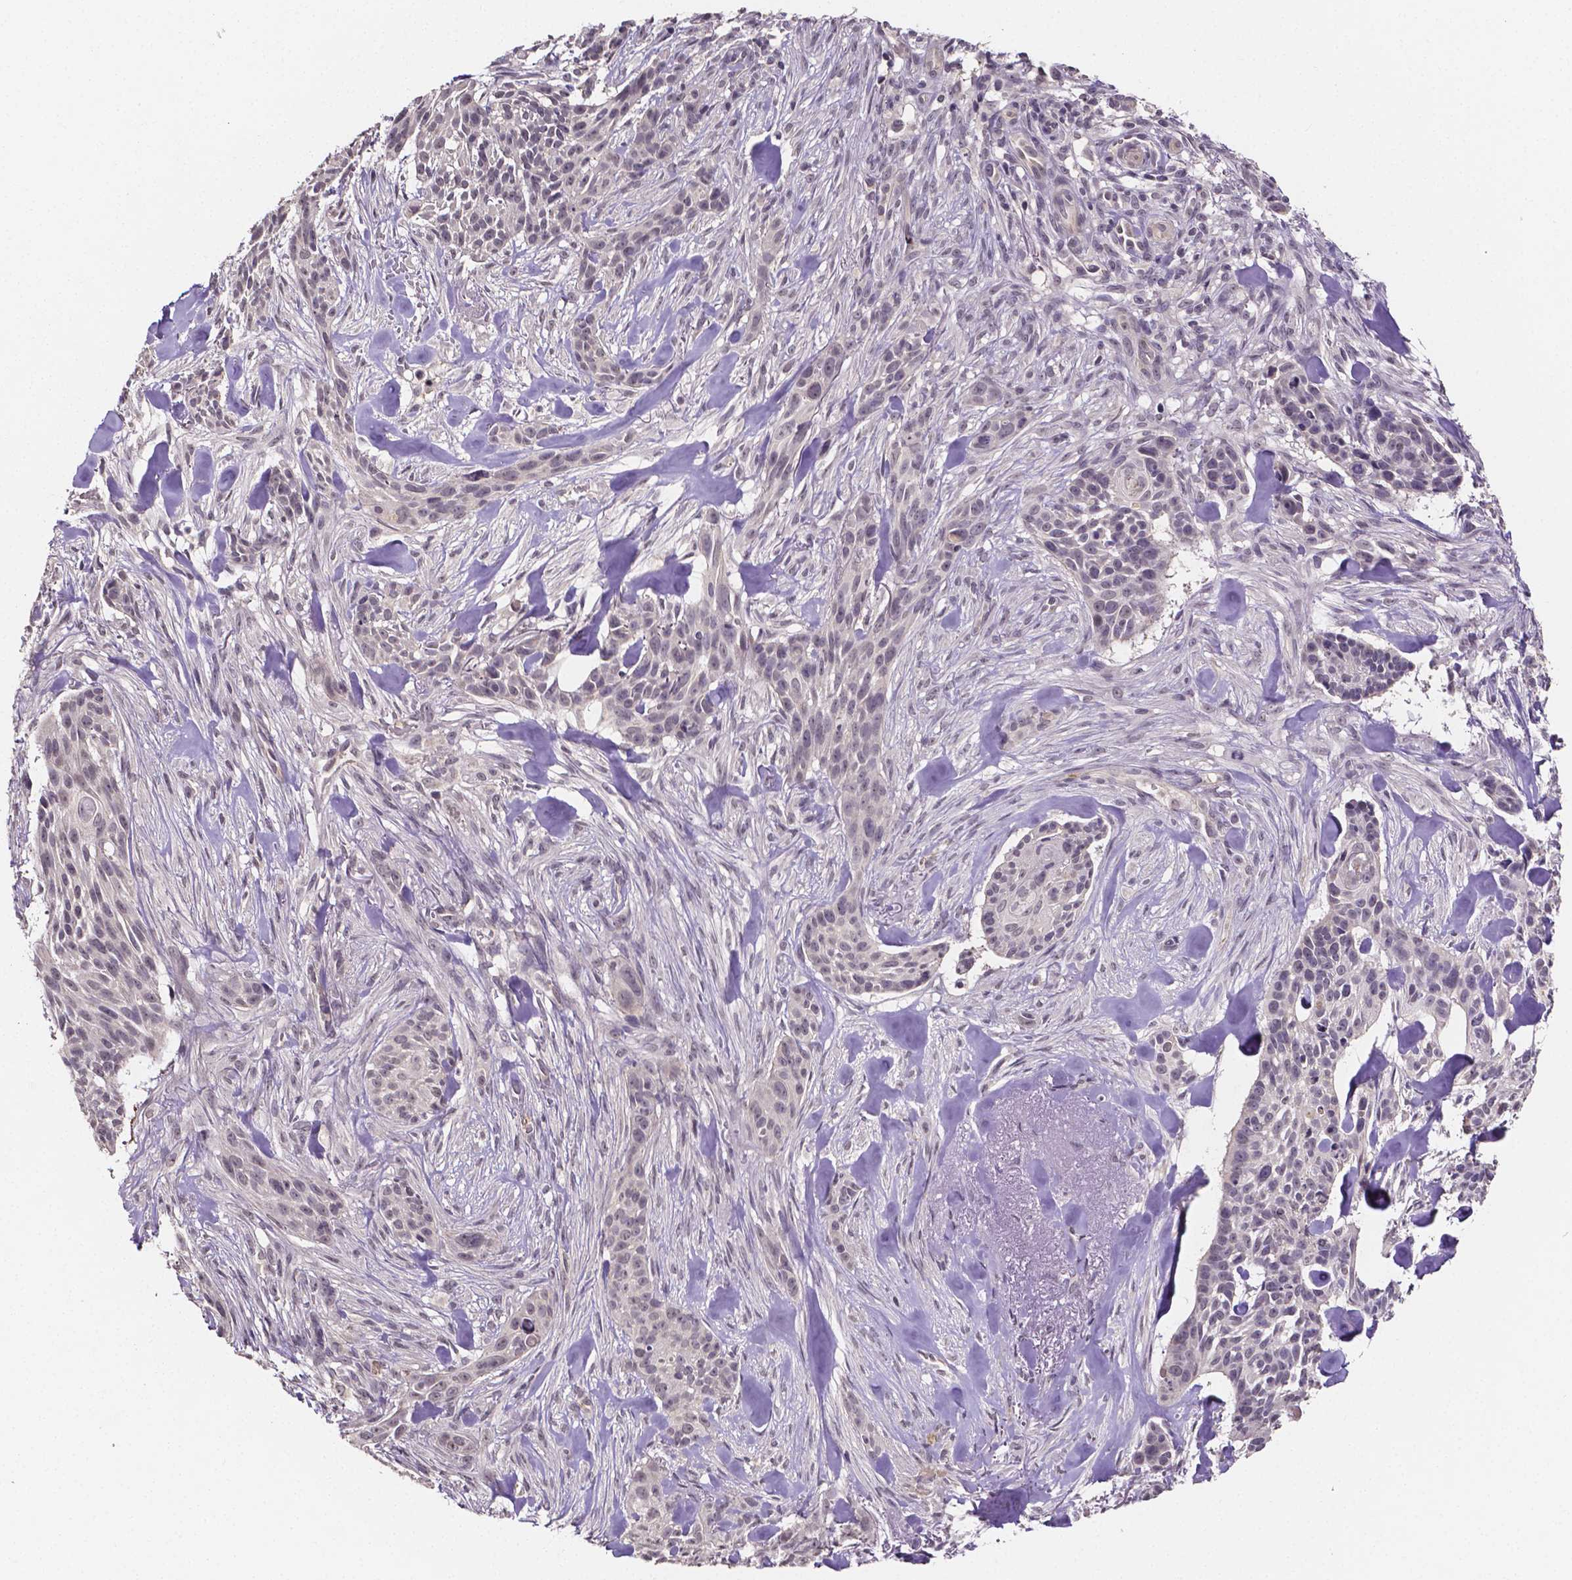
{"staining": {"intensity": "negative", "quantity": "none", "location": "none"}, "tissue": "skin cancer", "cell_type": "Tumor cells", "image_type": "cancer", "snomed": [{"axis": "morphology", "description": "Basal cell carcinoma"}, {"axis": "topography", "description": "Skin"}], "caption": "IHC photomicrograph of neoplastic tissue: human skin cancer (basal cell carcinoma) stained with DAB reveals no significant protein staining in tumor cells.", "gene": "NRGN", "patient": {"sex": "male", "age": 87}}